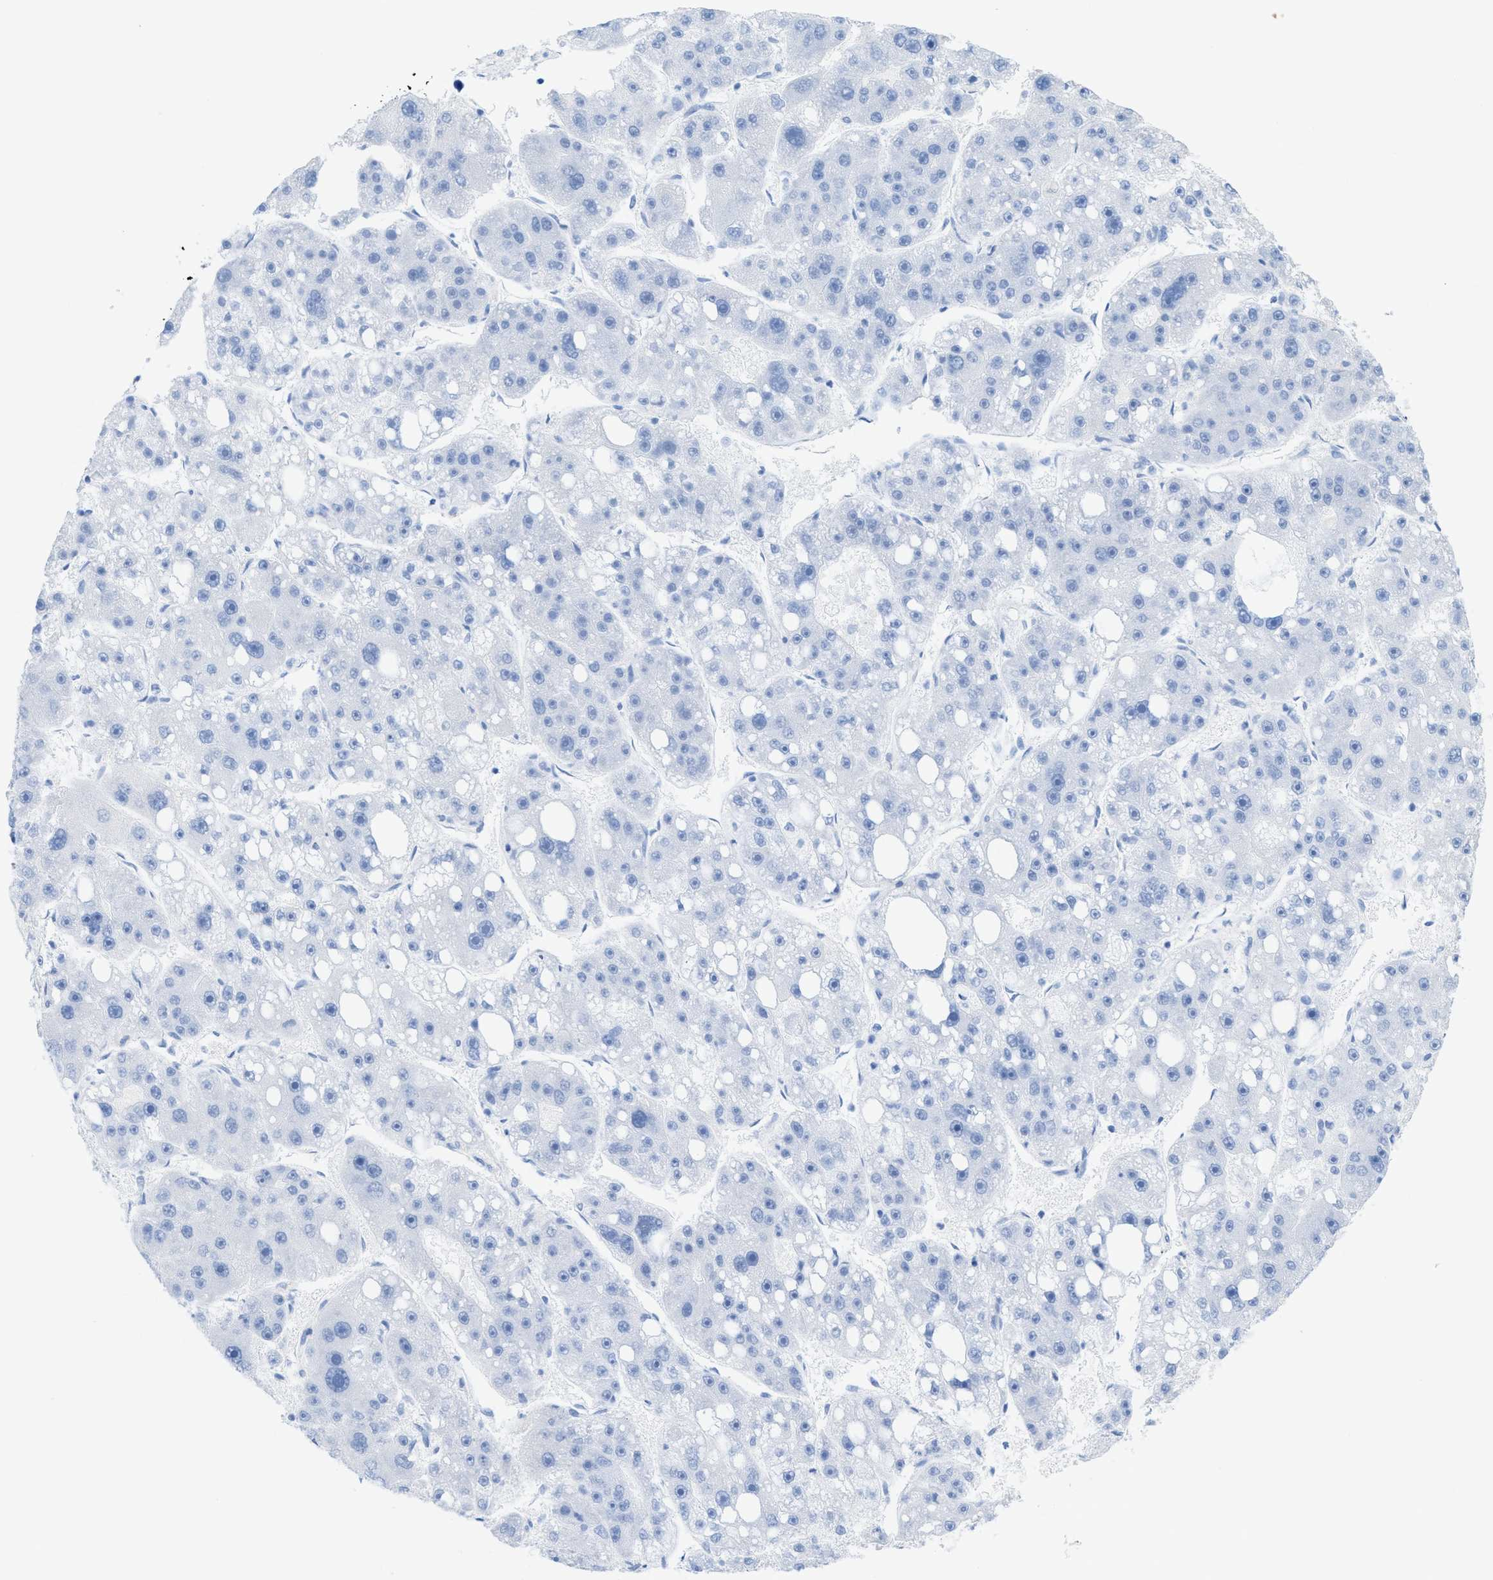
{"staining": {"intensity": "negative", "quantity": "none", "location": "none"}, "tissue": "liver cancer", "cell_type": "Tumor cells", "image_type": "cancer", "snomed": [{"axis": "morphology", "description": "Carcinoma, Hepatocellular, NOS"}, {"axis": "topography", "description": "Liver"}], "caption": "Photomicrograph shows no significant protein expression in tumor cells of liver hepatocellular carcinoma.", "gene": "ANKFN1", "patient": {"sex": "female", "age": 61}}